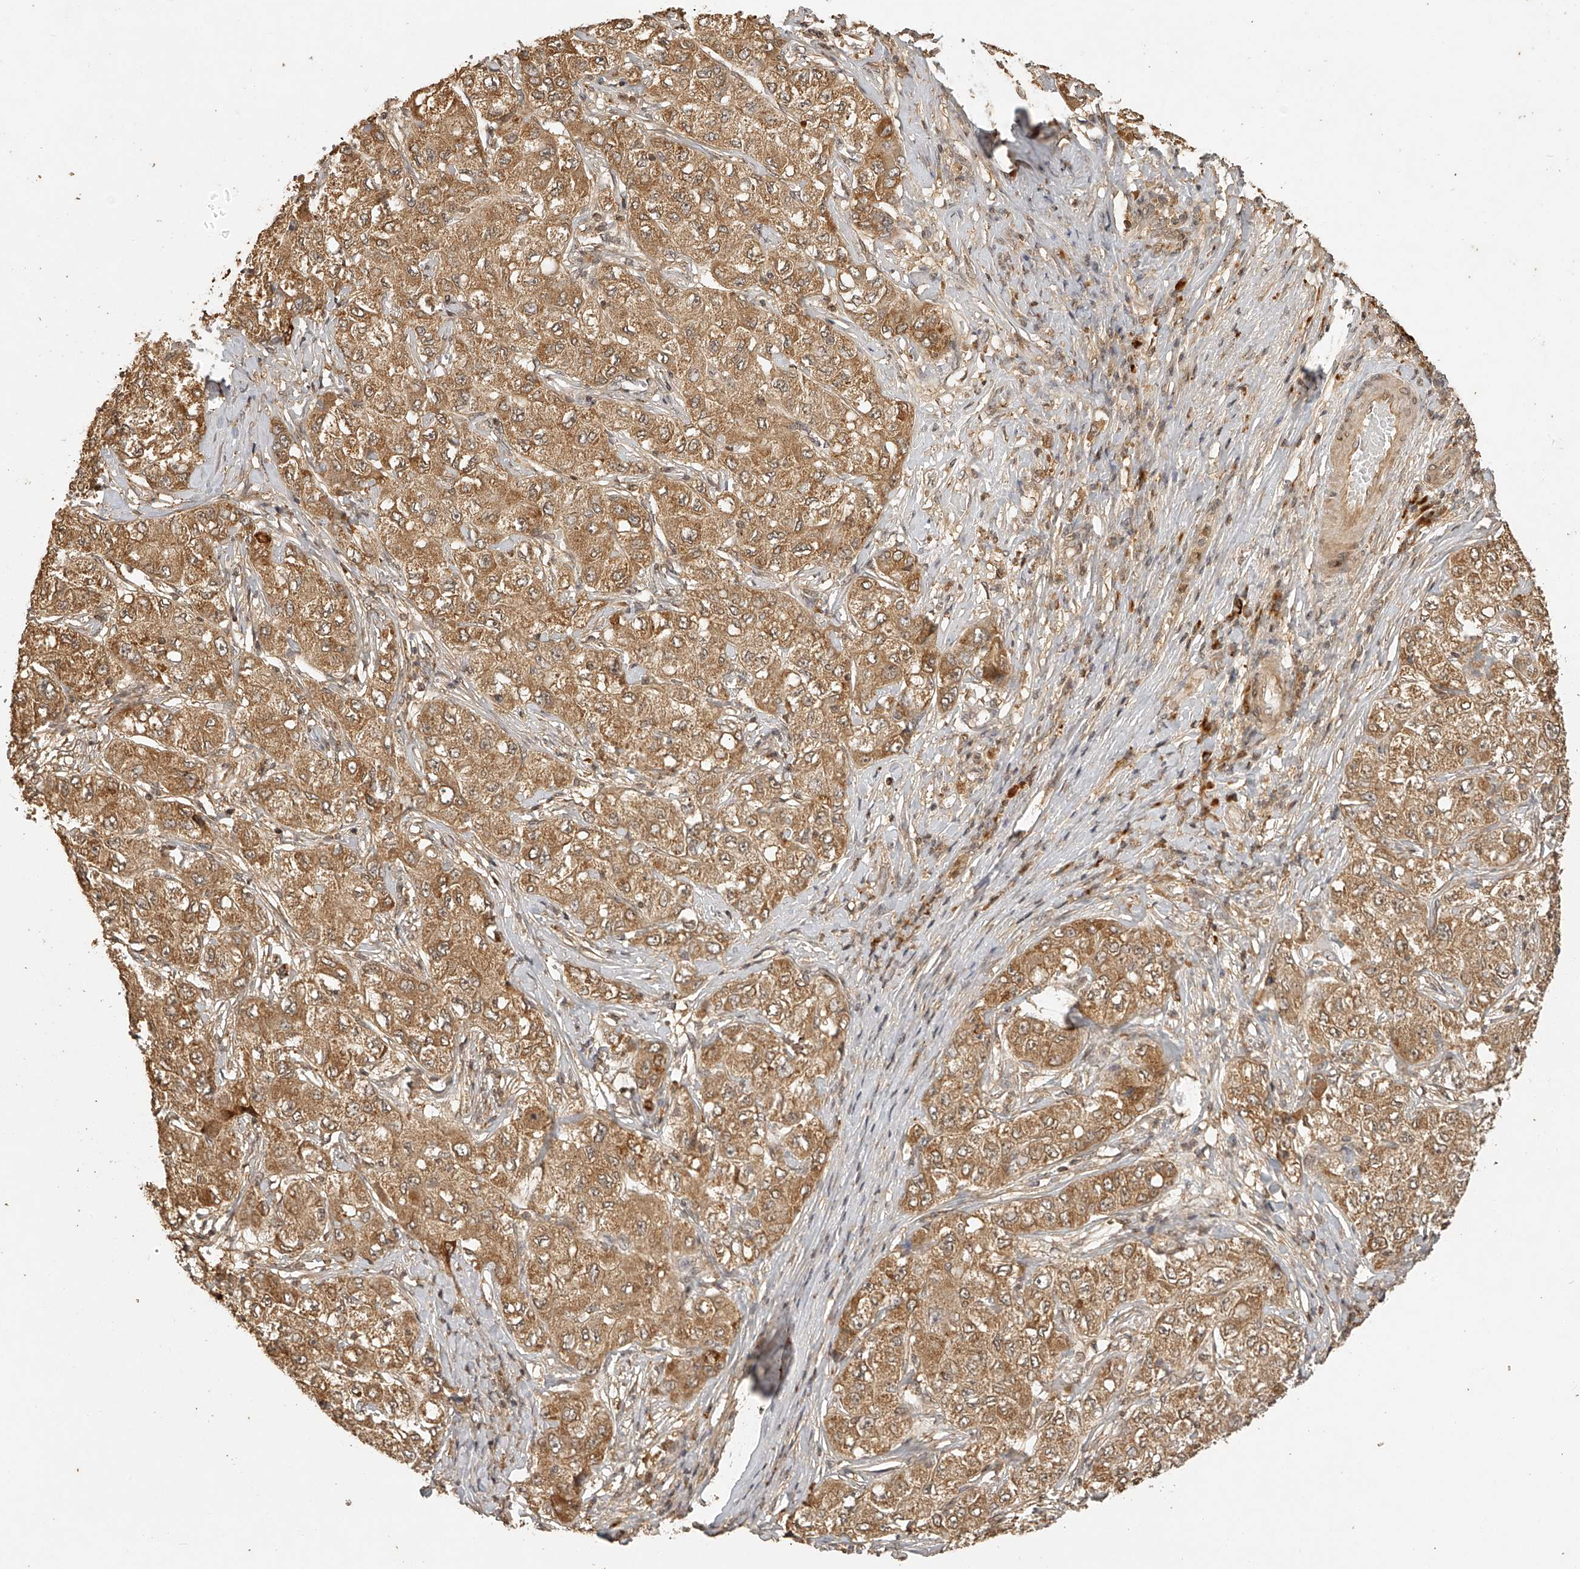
{"staining": {"intensity": "moderate", "quantity": ">75%", "location": "cytoplasmic/membranous"}, "tissue": "liver cancer", "cell_type": "Tumor cells", "image_type": "cancer", "snomed": [{"axis": "morphology", "description": "Carcinoma, Hepatocellular, NOS"}, {"axis": "topography", "description": "Liver"}], "caption": "DAB (3,3'-diaminobenzidine) immunohistochemical staining of human liver cancer reveals moderate cytoplasmic/membranous protein staining in approximately >75% of tumor cells.", "gene": "BCL2L11", "patient": {"sex": "male", "age": 80}}